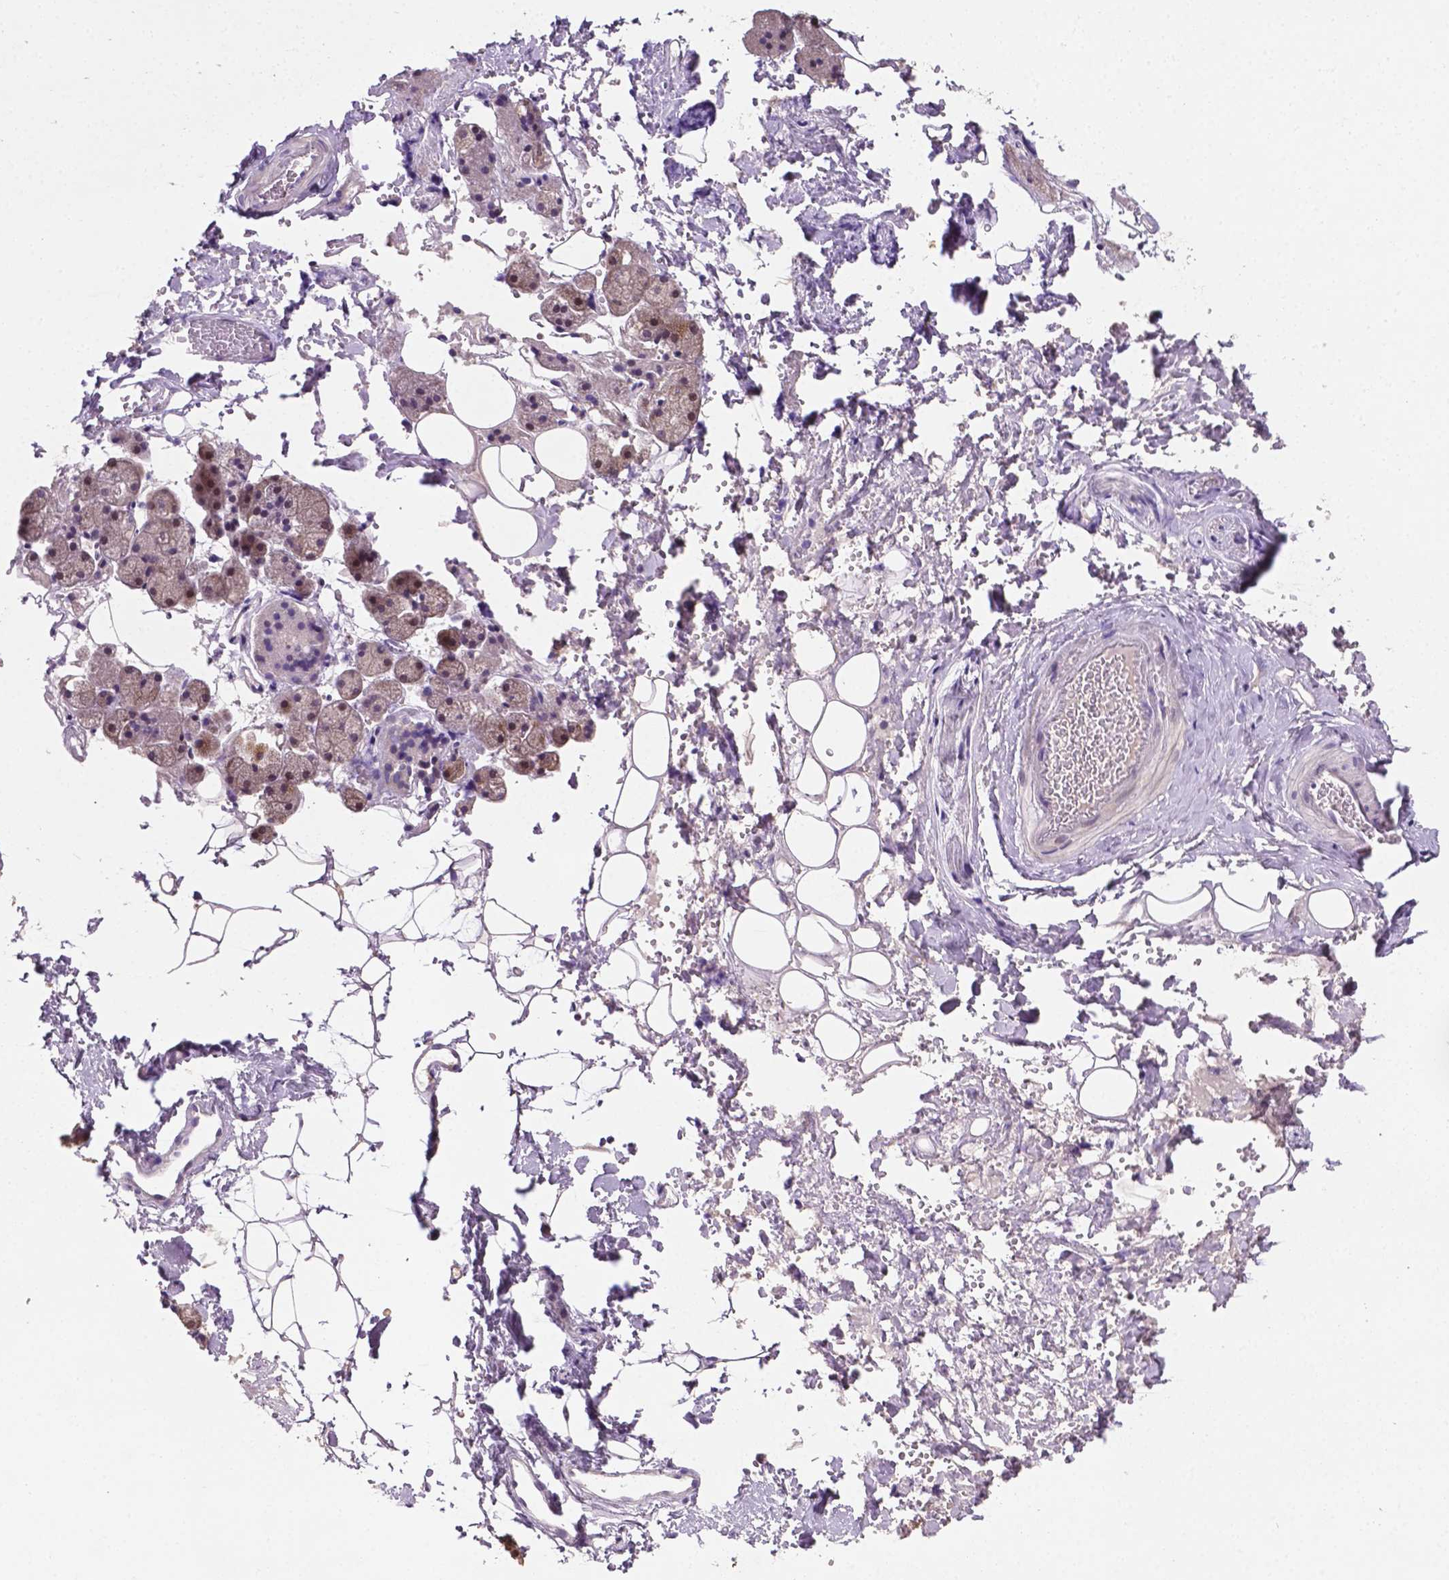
{"staining": {"intensity": "negative", "quantity": "none", "location": "none"}, "tissue": "salivary gland", "cell_type": "Glandular cells", "image_type": "normal", "snomed": [{"axis": "morphology", "description": "Normal tissue, NOS"}, {"axis": "topography", "description": "Salivary gland"}], "caption": "Photomicrograph shows no significant protein positivity in glandular cells of unremarkable salivary gland. (Stains: DAB (3,3'-diaminobenzidine) immunohistochemistry (IHC) with hematoxylin counter stain, Microscopy: brightfield microscopy at high magnification).", "gene": "MROH6", "patient": {"sex": "male", "age": 38}}